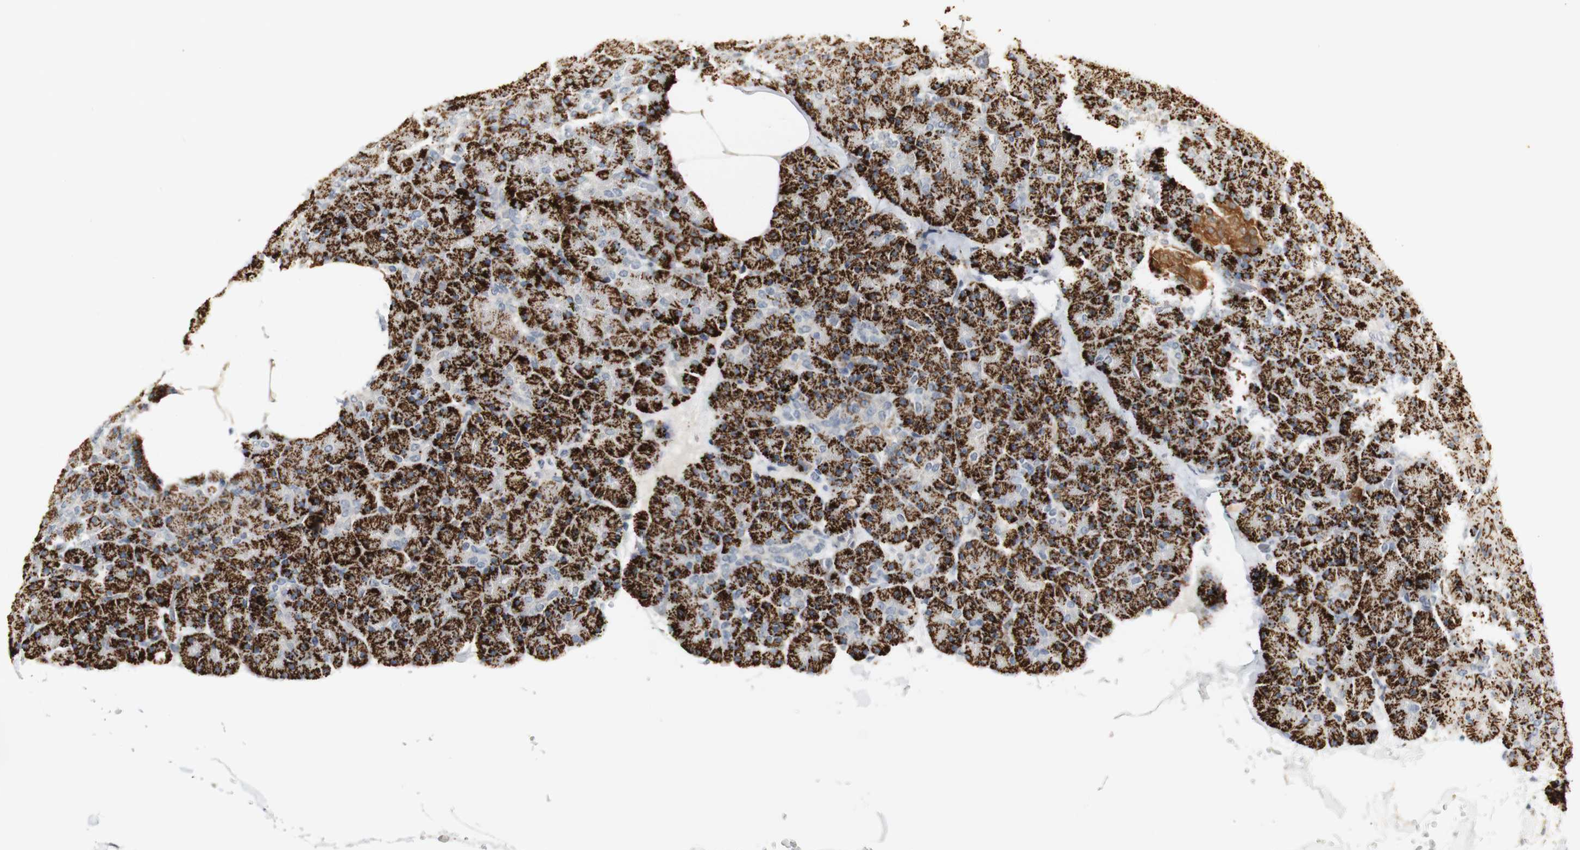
{"staining": {"intensity": "strong", "quantity": ">75%", "location": "cytoplasmic/membranous"}, "tissue": "pancreas", "cell_type": "Exocrine glandular cells", "image_type": "normal", "snomed": [{"axis": "morphology", "description": "Normal tissue, NOS"}, {"axis": "topography", "description": "Pancreas"}], "caption": "Protein expression analysis of unremarkable pancreas reveals strong cytoplasmic/membranous positivity in approximately >75% of exocrine glandular cells.", "gene": "SYT7", "patient": {"sex": "female", "age": 35}}